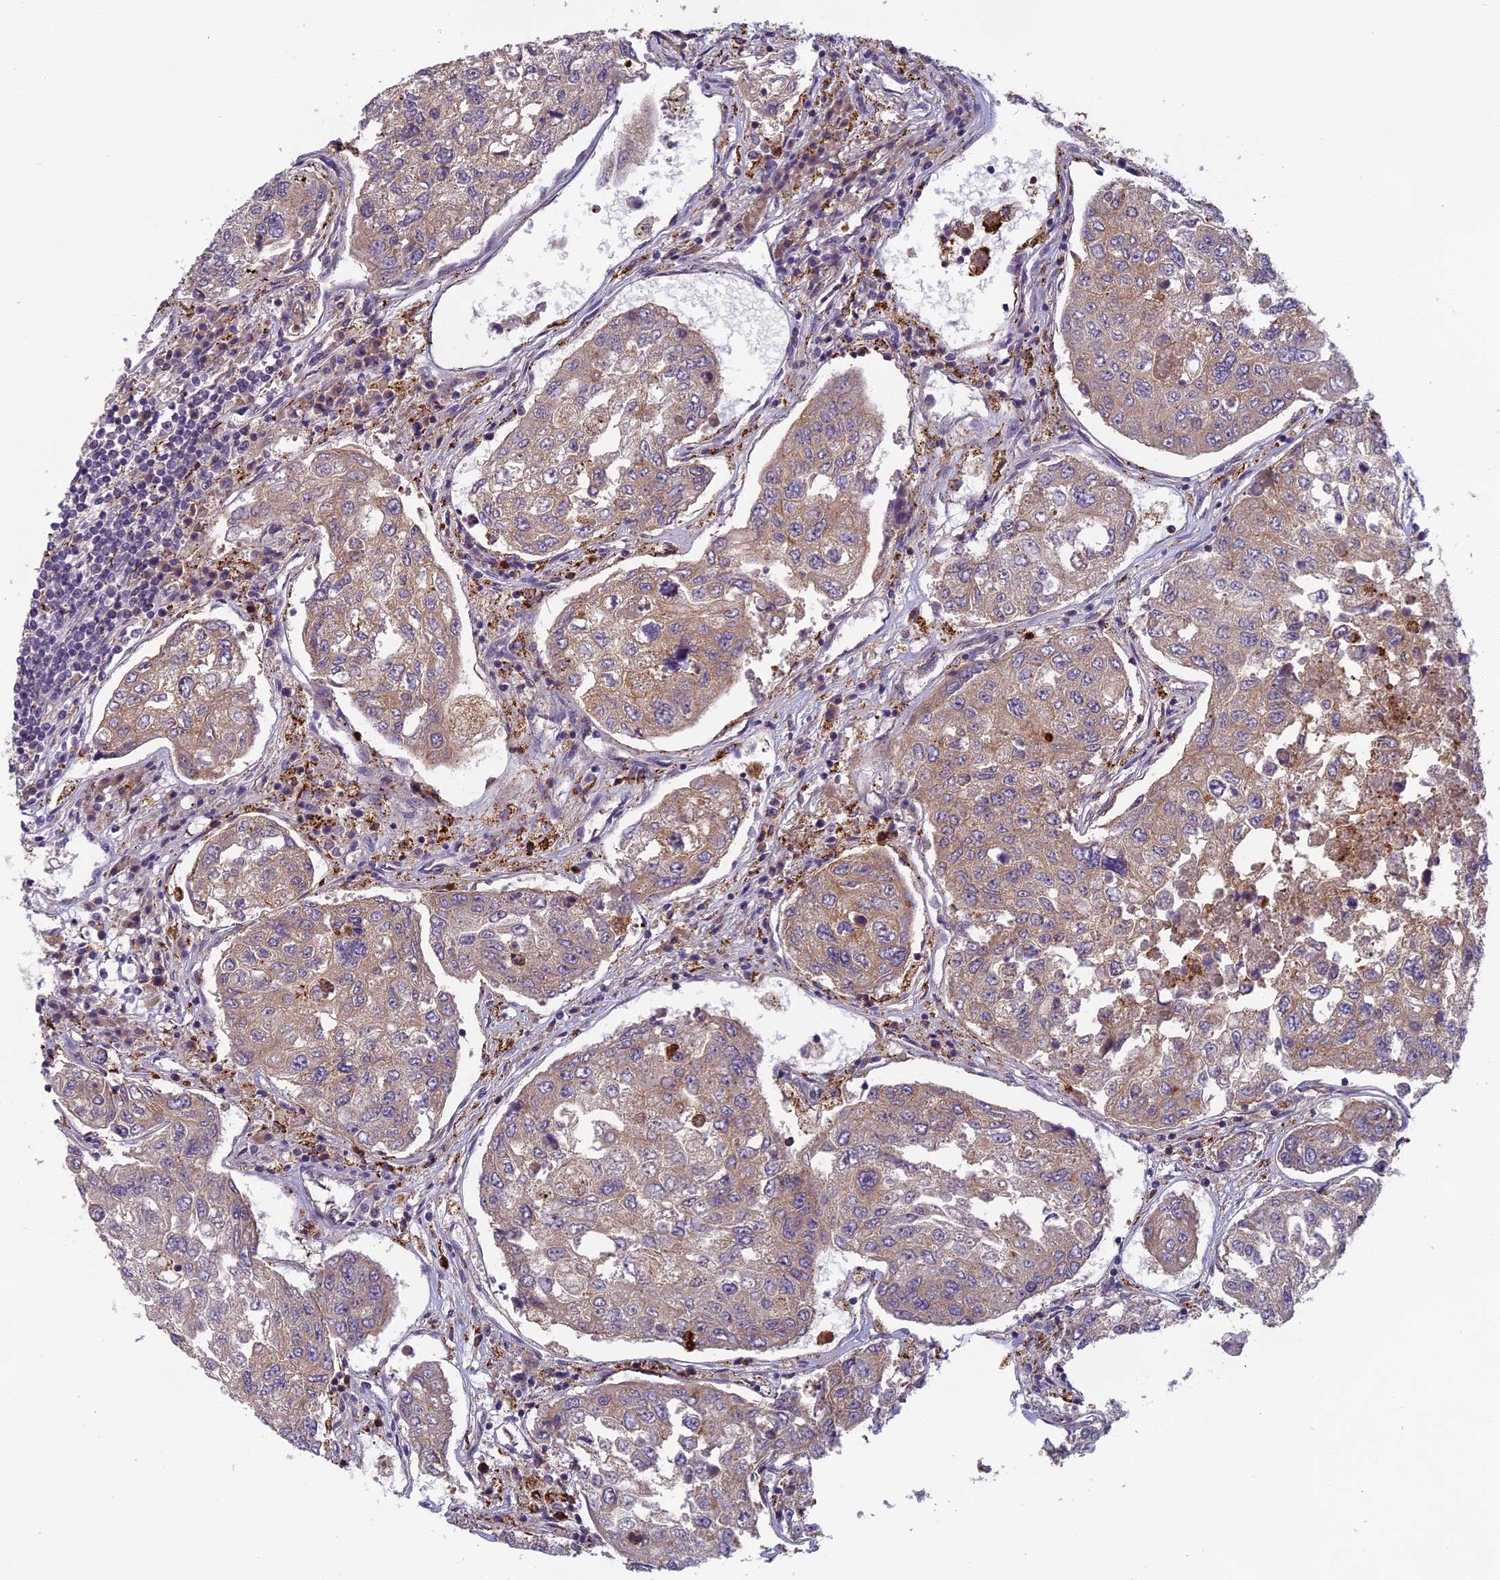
{"staining": {"intensity": "moderate", "quantity": "25%-75%", "location": "cytoplasmic/membranous"}, "tissue": "urothelial cancer", "cell_type": "Tumor cells", "image_type": "cancer", "snomed": [{"axis": "morphology", "description": "Urothelial carcinoma, High grade"}, {"axis": "topography", "description": "Lymph node"}, {"axis": "topography", "description": "Urinary bladder"}], "caption": "This image demonstrates immunohistochemistry staining of human urothelial cancer, with medium moderate cytoplasmic/membranous positivity in approximately 25%-75% of tumor cells.", "gene": "SEMA7A", "patient": {"sex": "male", "age": 51}}